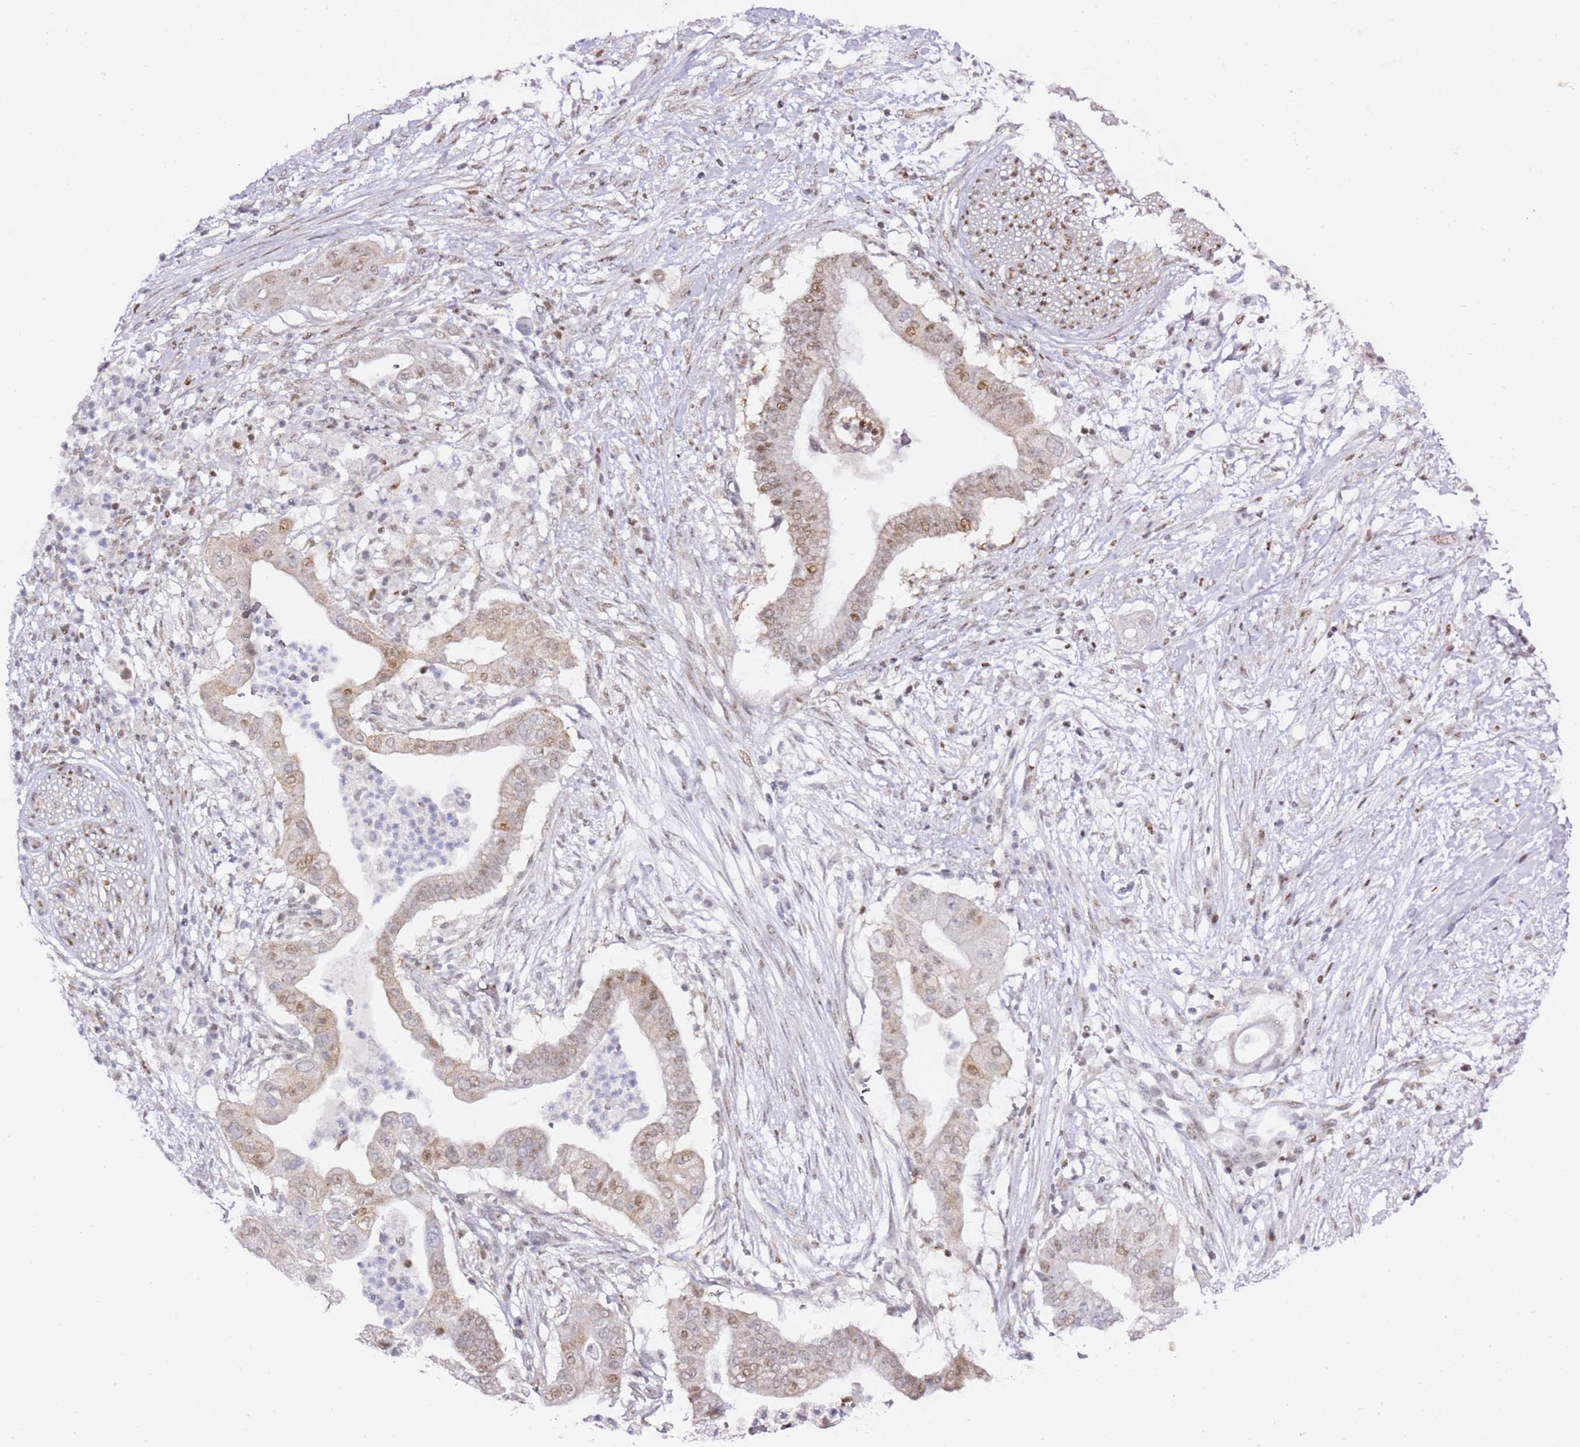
{"staining": {"intensity": "moderate", "quantity": "<25%", "location": "nuclear"}, "tissue": "pancreatic cancer", "cell_type": "Tumor cells", "image_type": "cancer", "snomed": [{"axis": "morphology", "description": "Adenocarcinoma, NOS"}, {"axis": "topography", "description": "Pancreas"}], "caption": "Immunohistochemistry (IHC) staining of pancreatic cancer (adenocarcinoma), which exhibits low levels of moderate nuclear staining in about <25% of tumor cells indicating moderate nuclear protein expression. The staining was performed using DAB (3,3'-diaminobenzidine) (brown) for protein detection and nuclei were counterstained in hematoxylin (blue).", "gene": "GBP2", "patient": {"sex": "male", "age": 68}}